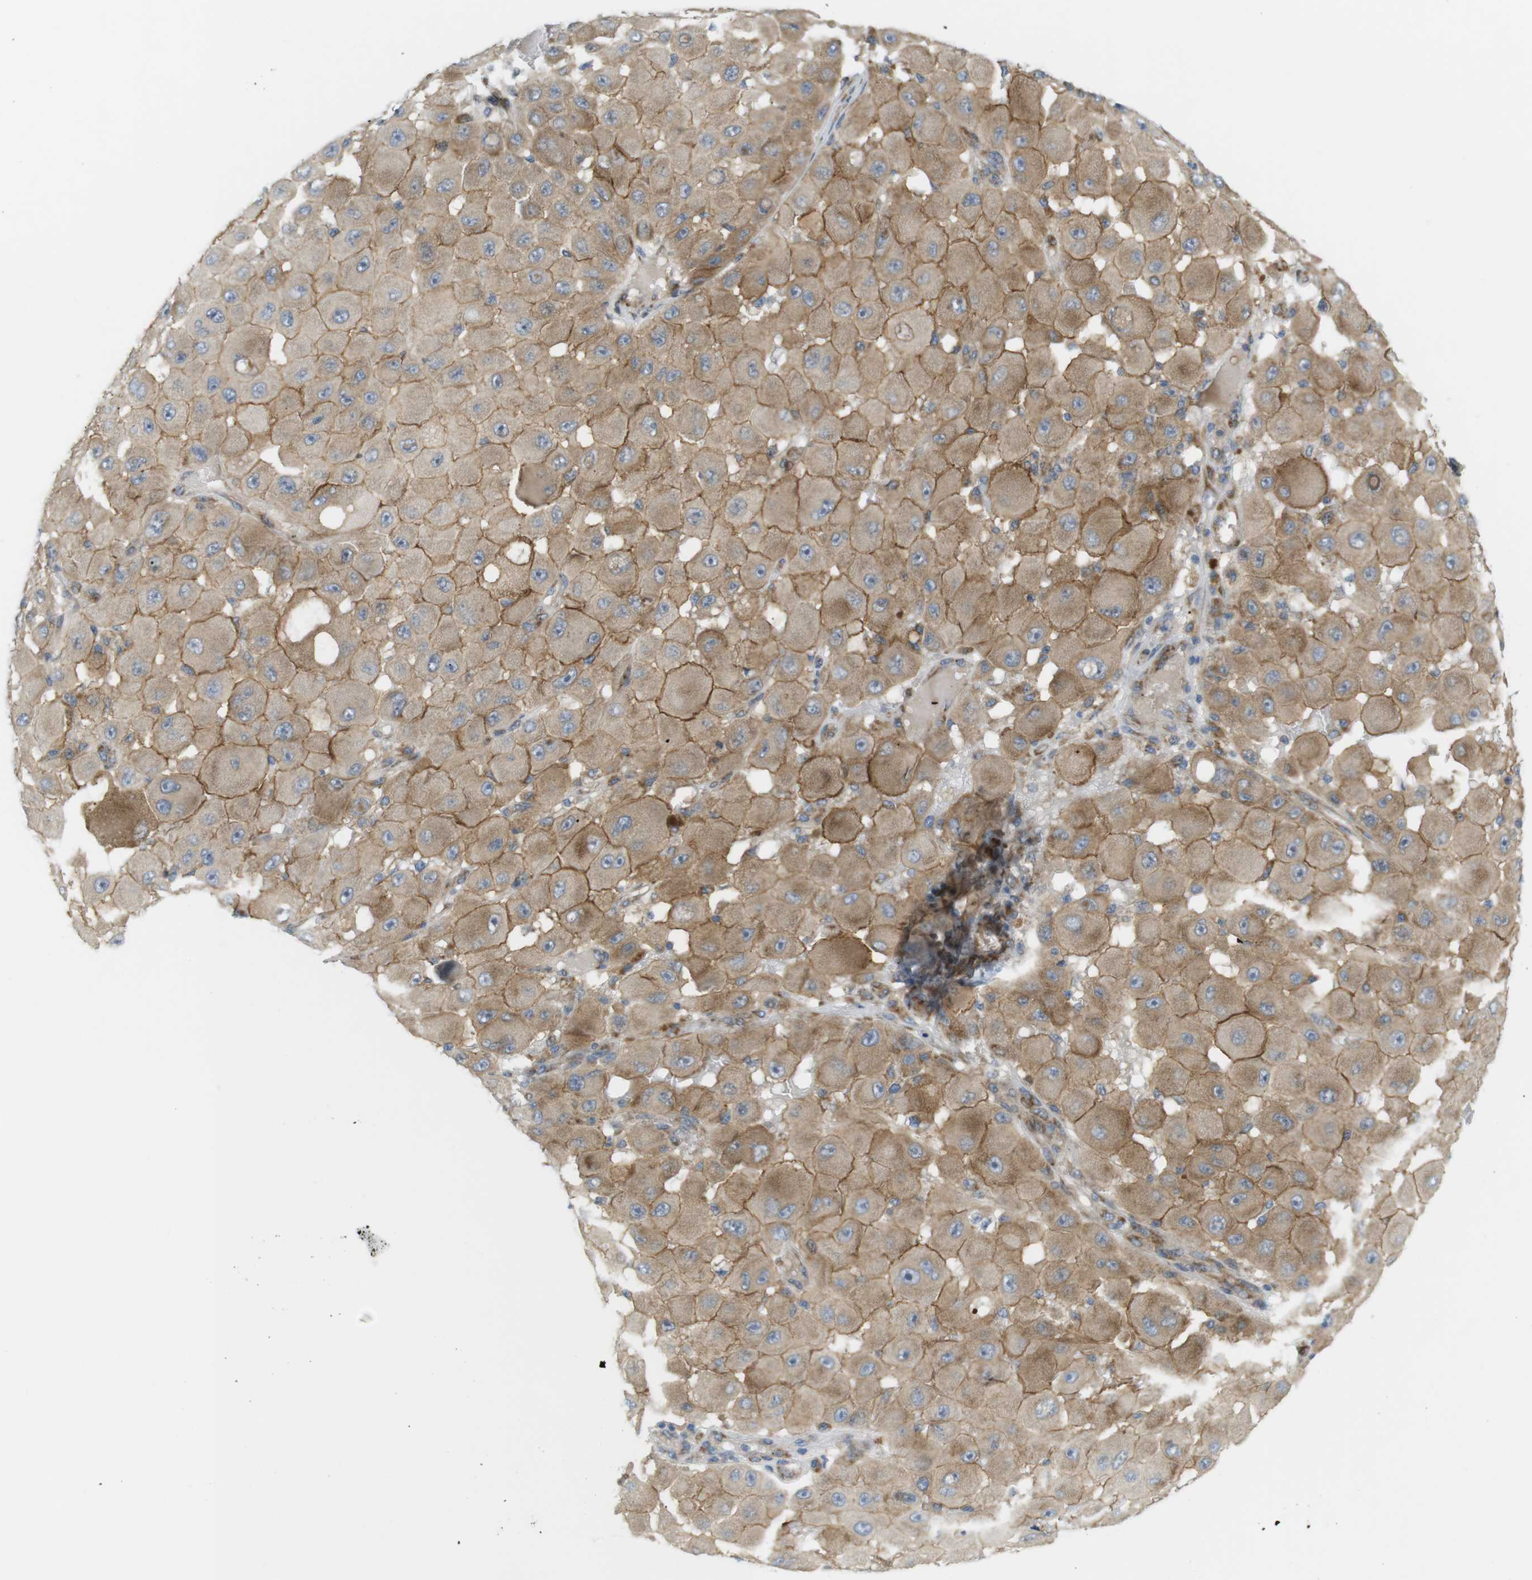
{"staining": {"intensity": "moderate", "quantity": ">75%", "location": "cytoplasmic/membranous"}, "tissue": "melanoma", "cell_type": "Tumor cells", "image_type": "cancer", "snomed": [{"axis": "morphology", "description": "Malignant melanoma, NOS"}, {"axis": "topography", "description": "Skin"}], "caption": "An immunohistochemistry (IHC) photomicrograph of tumor tissue is shown. Protein staining in brown labels moderate cytoplasmic/membranous positivity in melanoma within tumor cells.", "gene": "GJC3", "patient": {"sex": "female", "age": 81}}